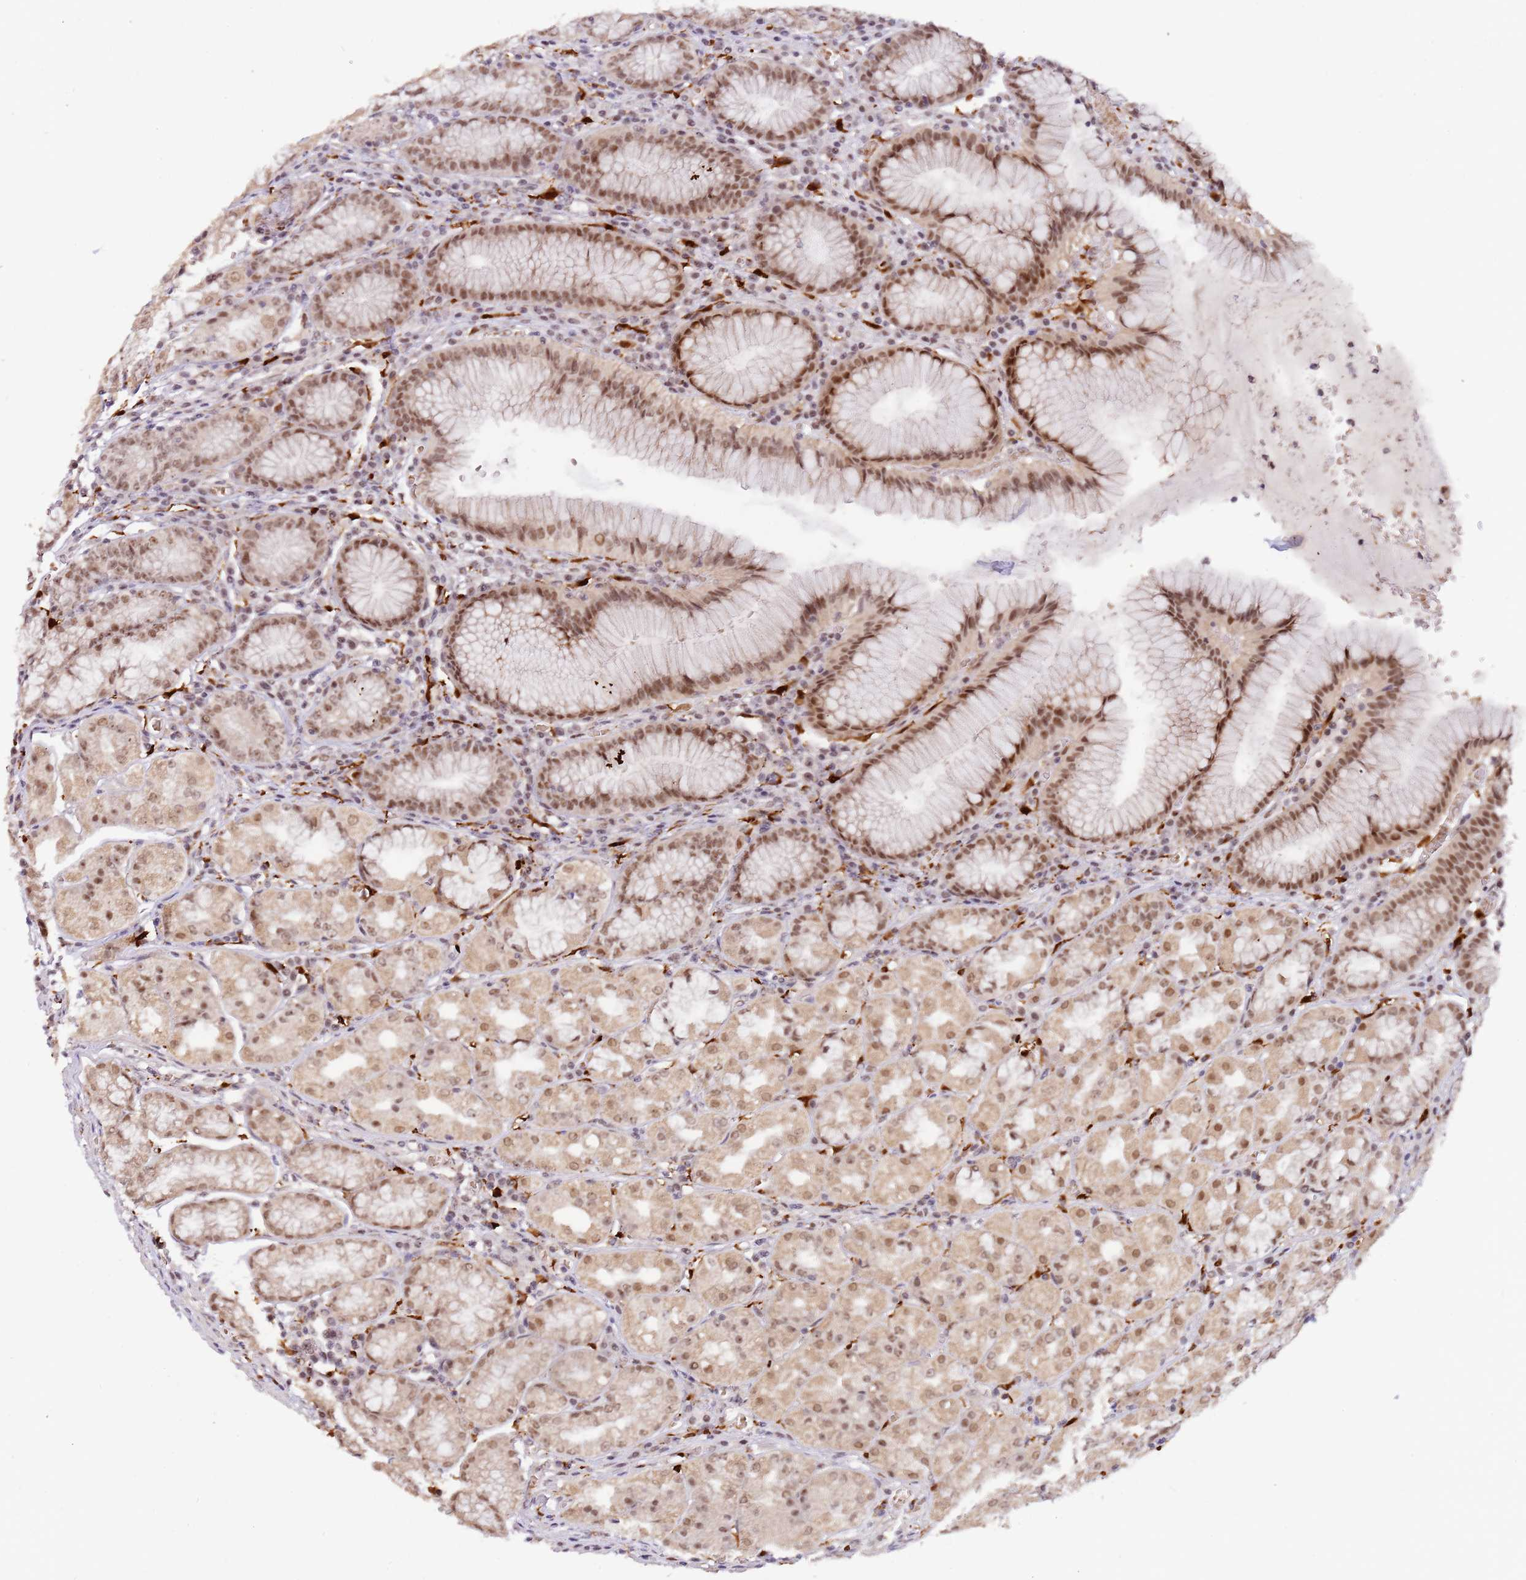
{"staining": {"intensity": "moderate", "quantity": ">75%", "location": "nuclear"}, "tissue": "stomach", "cell_type": "Glandular cells", "image_type": "normal", "snomed": [{"axis": "morphology", "description": "Normal tissue, NOS"}, {"axis": "topography", "description": "Stomach"}], "caption": "Protein staining by immunohistochemistry displays moderate nuclear expression in approximately >75% of glandular cells in normal stomach. (Brightfield microscopy of DAB IHC at high magnification).", "gene": "LGALSL", "patient": {"sex": "male", "age": 55}}